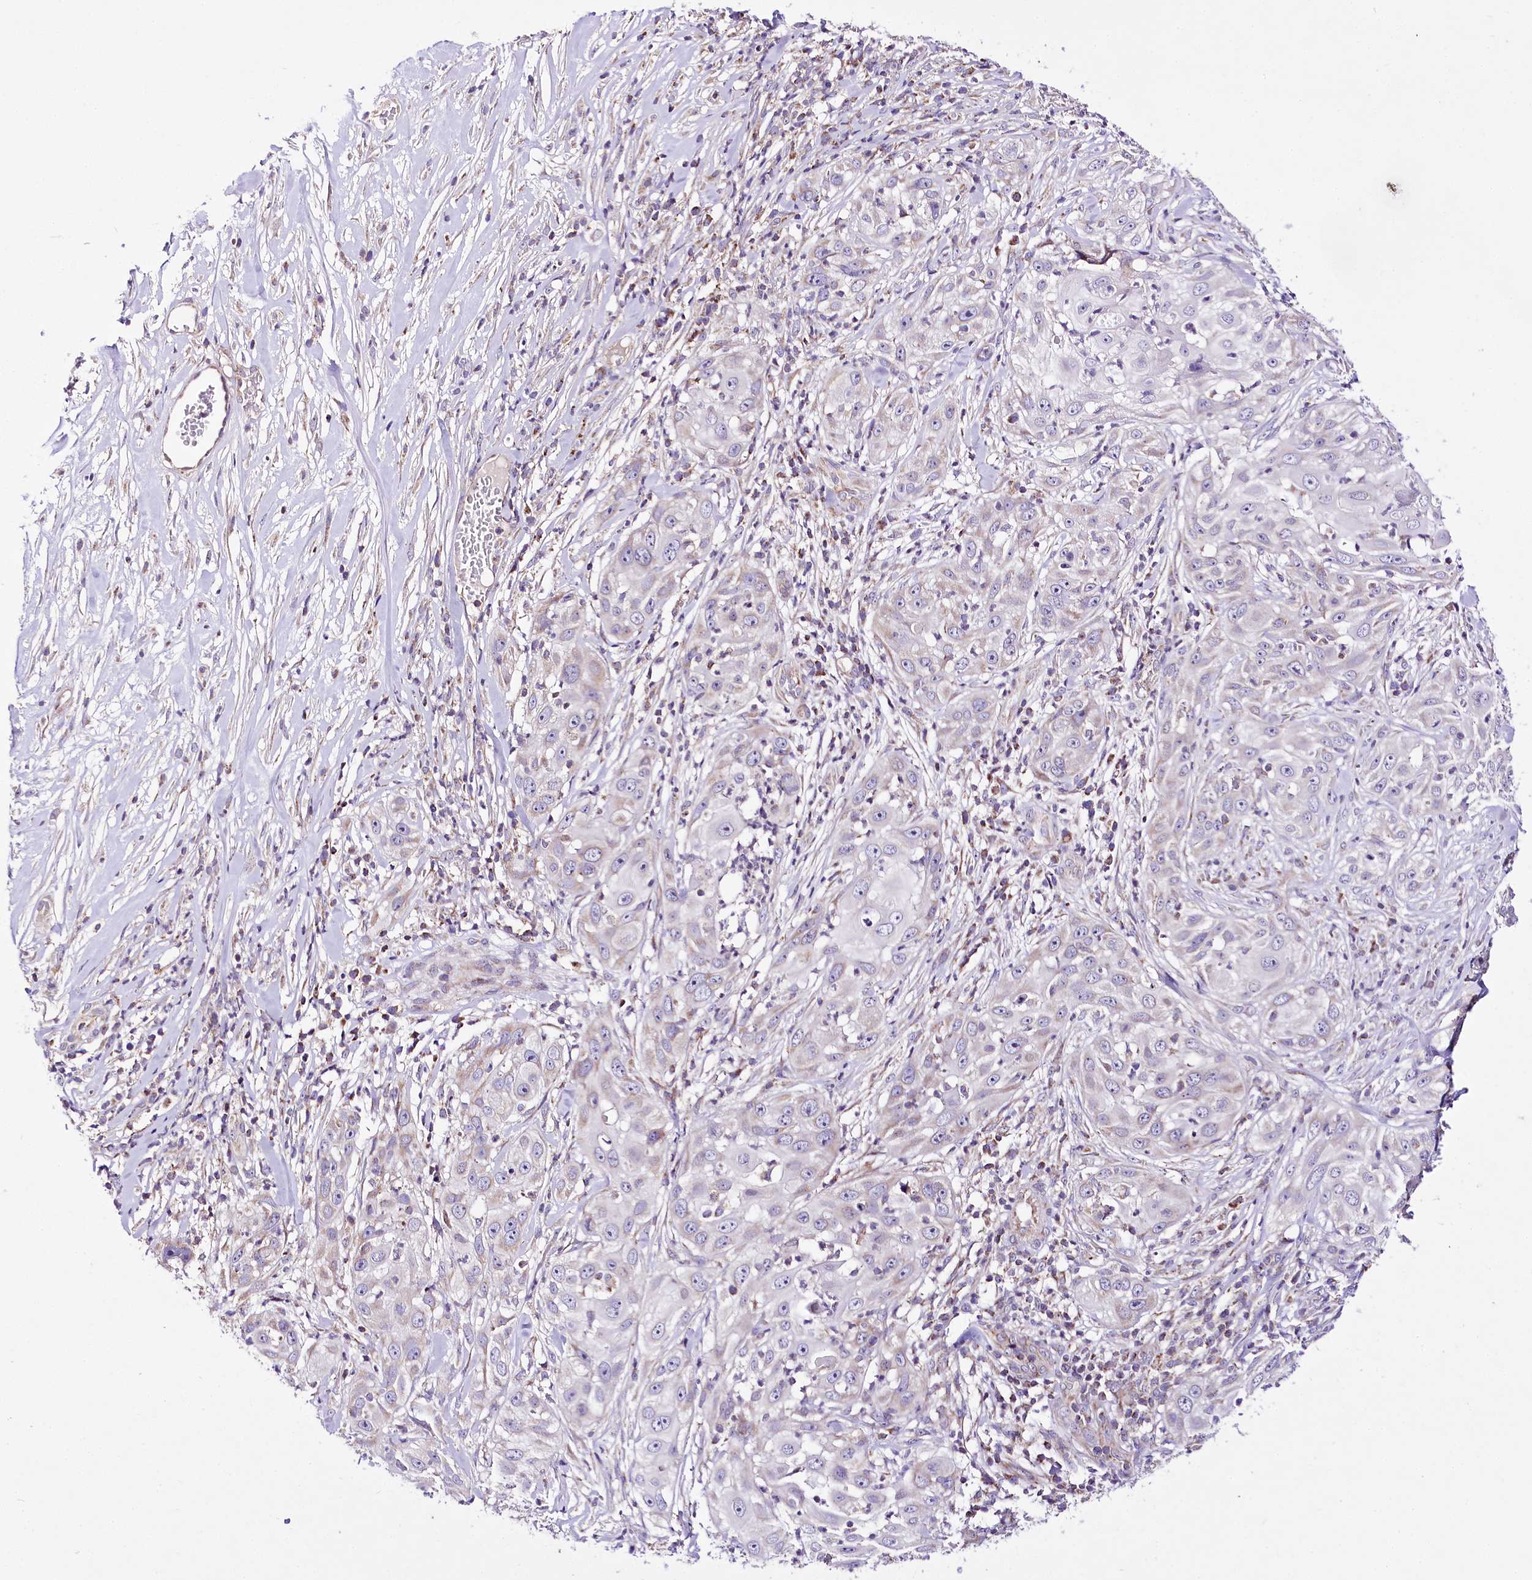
{"staining": {"intensity": "negative", "quantity": "none", "location": "none"}, "tissue": "skin cancer", "cell_type": "Tumor cells", "image_type": "cancer", "snomed": [{"axis": "morphology", "description": "Squamous cell carcinoma, NOS"}, {"axis": "topography", "description": "Skin"}], "caption": "There is no significant expression in tumor cells of skin cancer (squamous cell carcinoma).", "gene": "ATE1", "patient": {"sex": "female", "age": 44}}